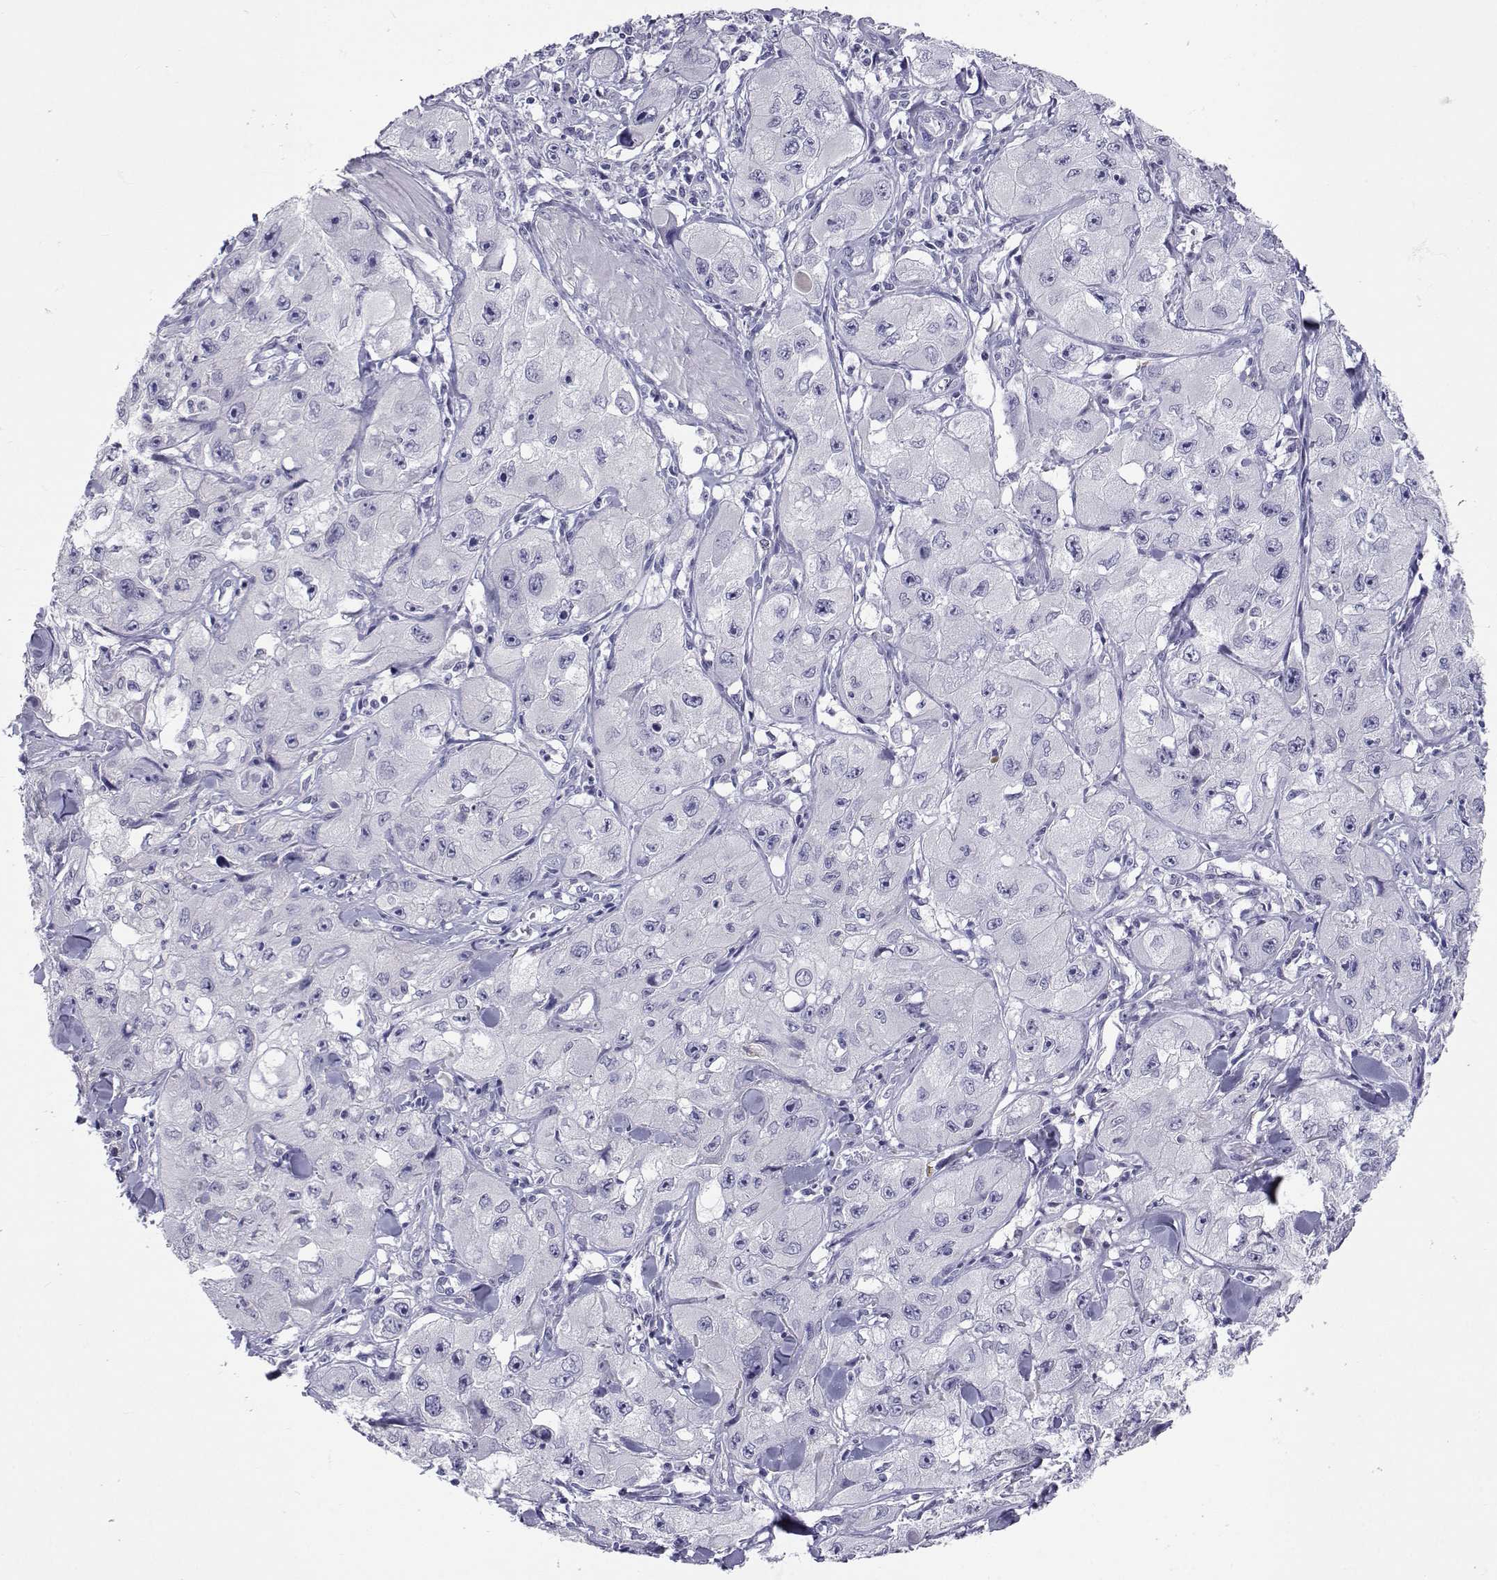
{"staining": {"intensity": "negative", "quantity": "none", "location": "none"}, "tissue": "skin cancer", "cell_type": "Tumor cells", "image_type": "cancer", "snomed": [{"axis": "morphology", "description": "Squamous cell carcinoma, NOS"}, {"axis": "topography", "description": "Skin"}, {"axis": "topography", "description": "Subcutis"}], "caption": "Tumor cells show no significant protein staining in skin squamous cell carcinoma.", "gene": "SLC6A3", "patient": {"sex": "male", "age": 73}}